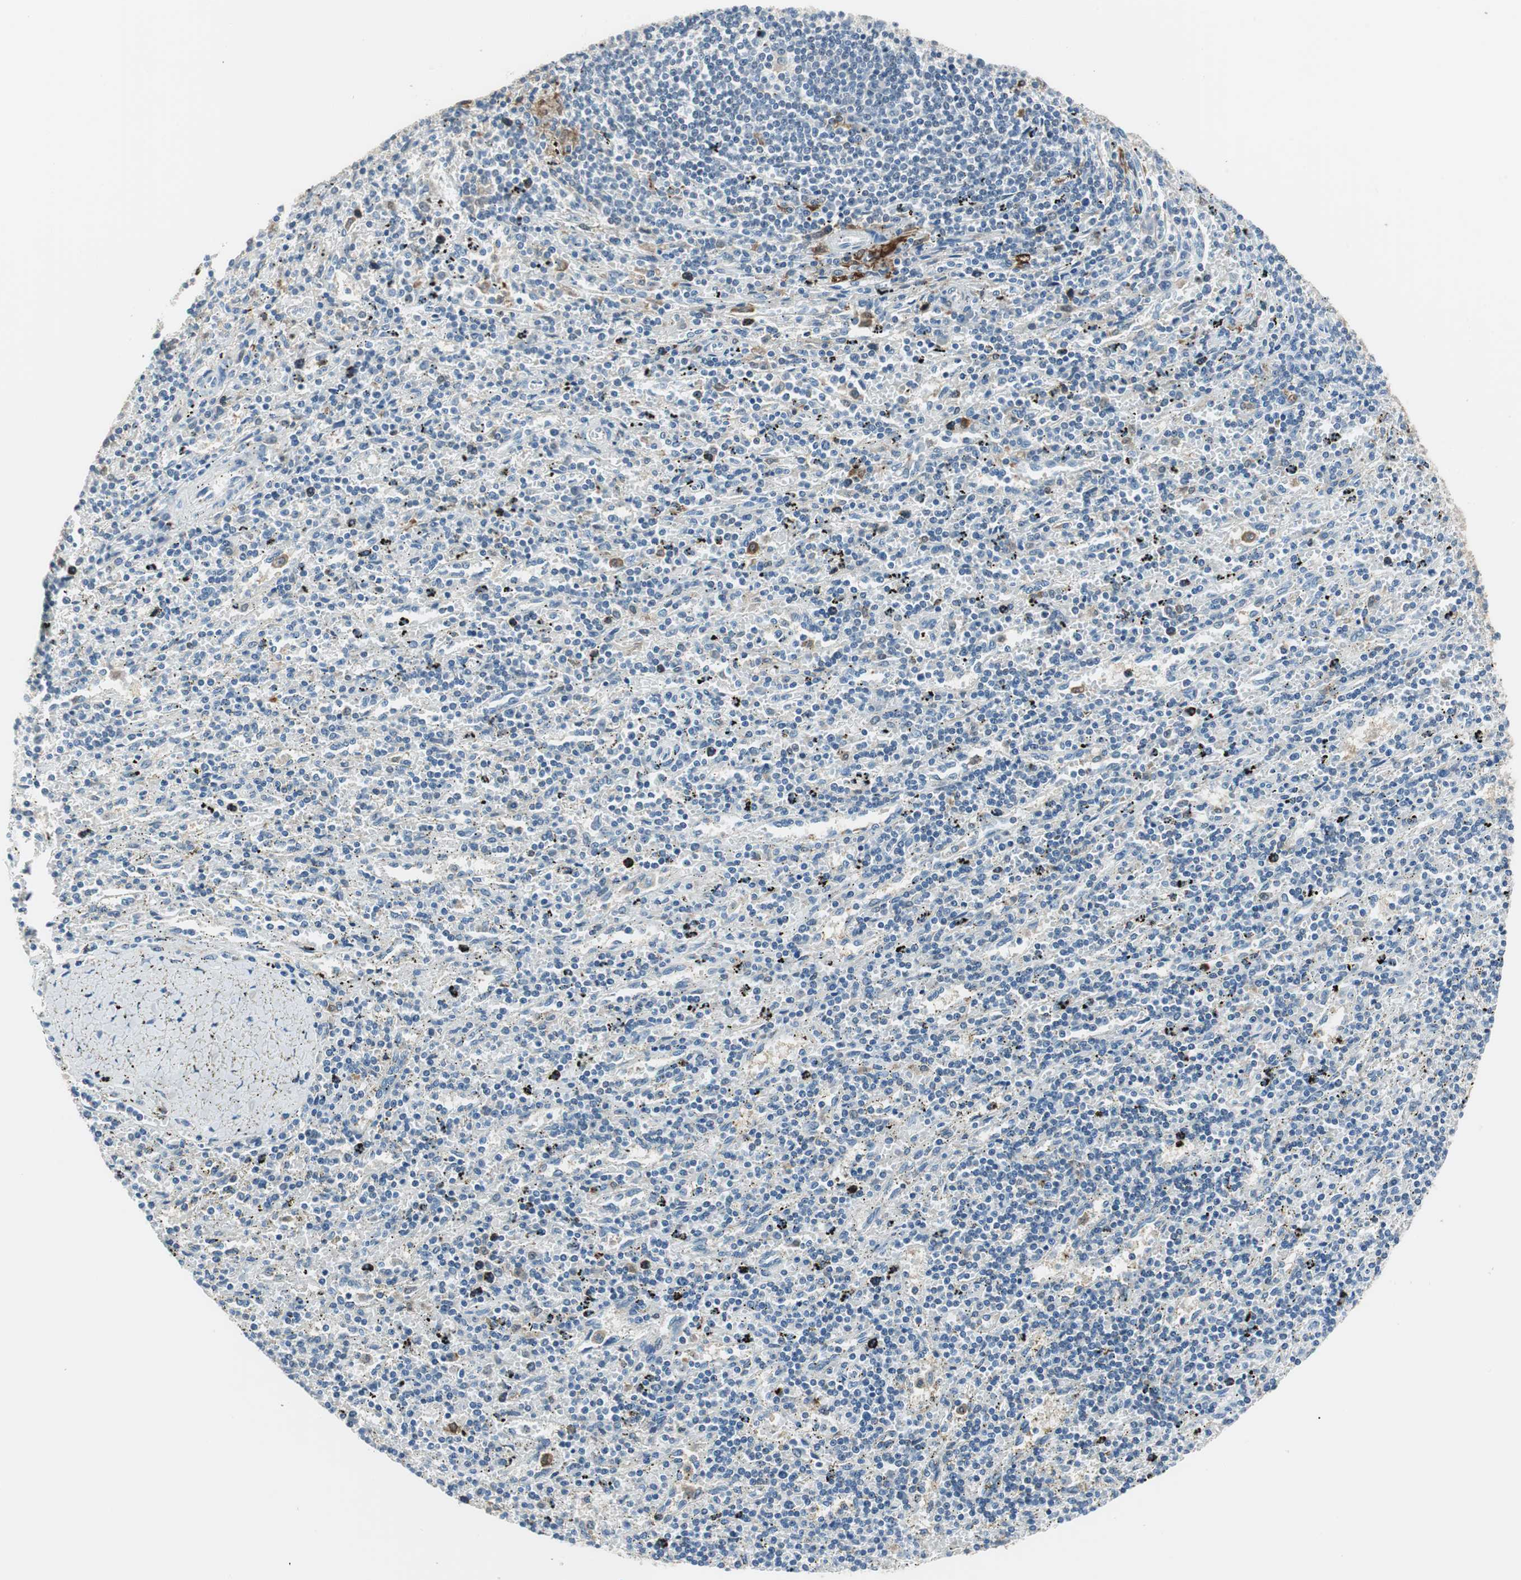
{"staining": {"intensity": "negative", "quantity": "none", "location": "none"}, "tissue": "lymphoma", "cell_type": "Tumor cells", "image_type": "cancer", "snomed": [{"axis": "morphology", "description": "Malignant lymphoma, non-Hodgkin's type, Low grade"}, {"axis": "topography", "description": "Spleen"}], "caption": "Protein analysis of low-grade malignant lymphoma, non-Hodgkin's type shows no significant staining in tumor cells.", "gene": "MSTO1", "patient": {"sex": "male", "age": 76}}